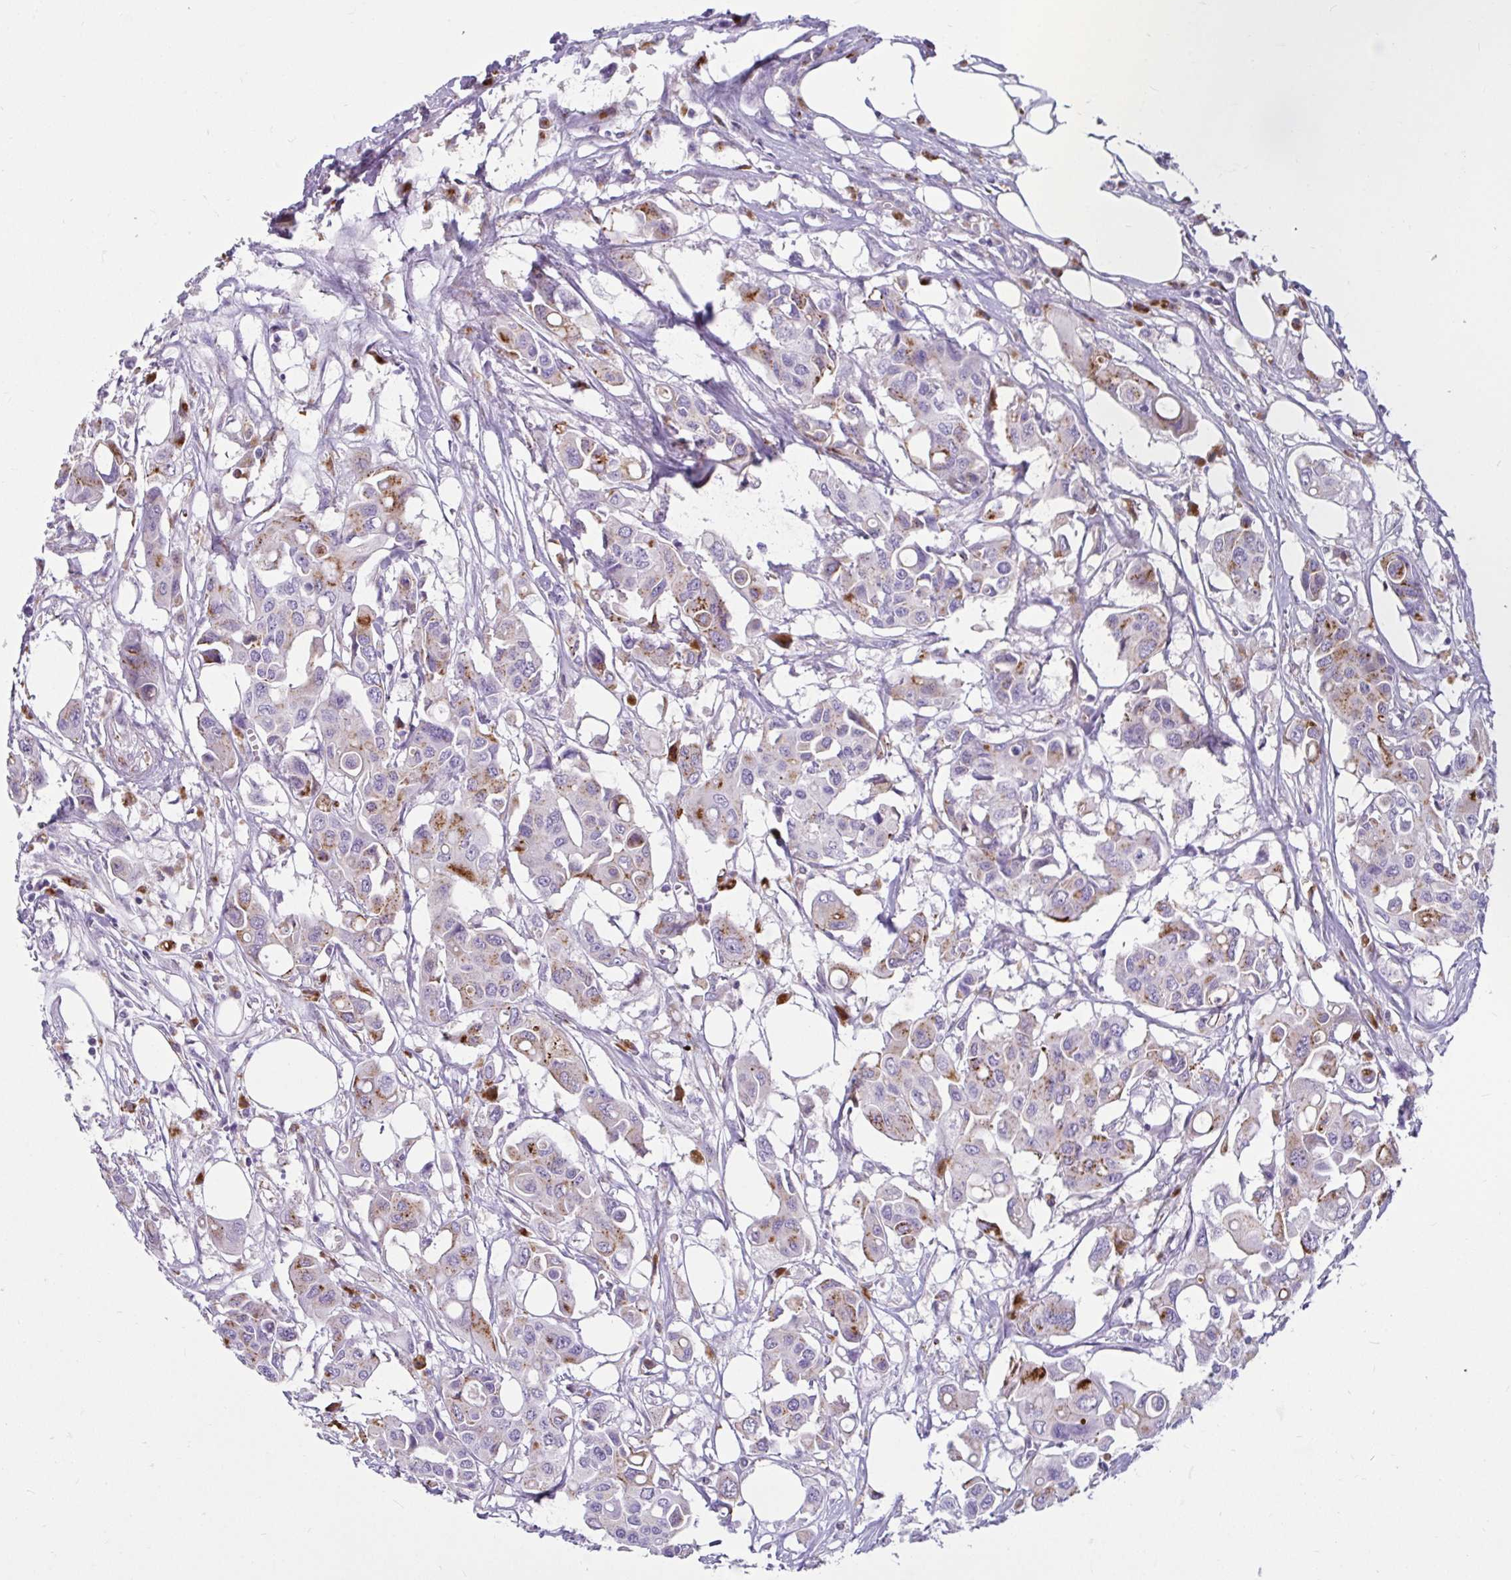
{"staining": {"intensity": "moderate", "quantity": "<25%", "location": "cytoplasmic/membranous"}, "tissue": "colorectal cancer", "cell_type": "Tumor cells", "image_type": "cancer", "snomed": [{"axis": "morphology", "description": "Adenocarcinoma, NOS"}, {"axis": "topography", "description": "Colon"}], "caption": "This histopathology image demonstrates immunohistochemistry (IHC) staining of human colorectal adenocarcinoma, with low moderate cytoplasmic/membranous positivity in approximately <25% of tumor cells.", "gene": "CTSZ", "patient": {"sex": "male", "age": 77}}